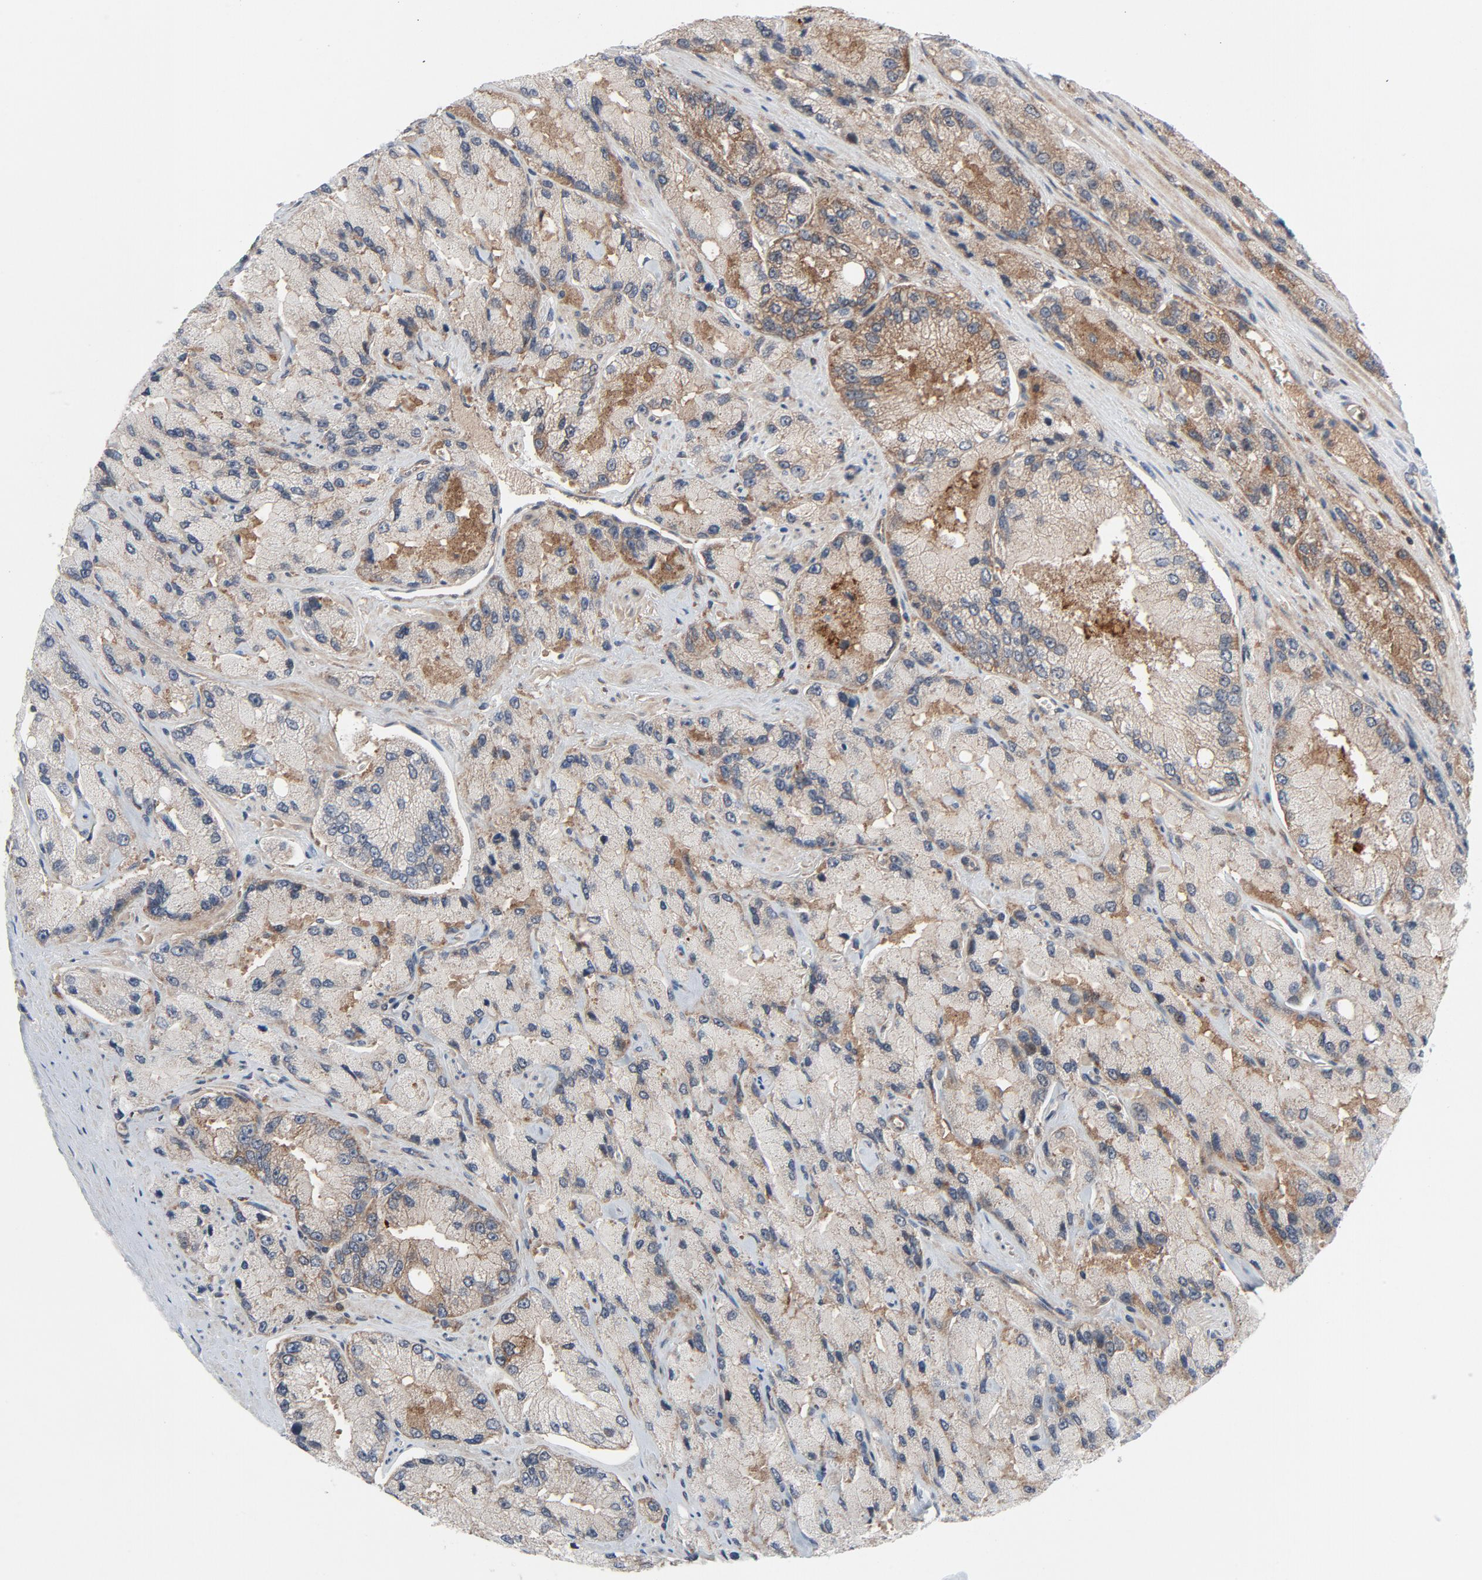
{"staining": {"intensity": "moderate", "quantity": ">75%", "location": "cytoplasmic/membranous"}, "tissue": "prostate cancer", "cell_type": "Tumor cells", "image_type": "cancer", "snomed": [{"axis": "morphology", "description": "Adenocarcinoma, High grade"}, {"axis": "topography", "description": "Prostate"}], "caption": "Immunohistochemistry staining of prostate adenocarcinoma (high-grade), which demonstrates medium levels of moderate cytoplasmic/membranous positivity in about >75% of tumor cells indicating moderate cytoplasmic/membranous protein positivity. The staining was performed using DAB (3,3'-diaminobenzidine) (brown) for protein detection and nuclei were counterstained in hematoxylin (blue).", "gene": "TSG101", "patient": {"sex": "male", "age": 58}}